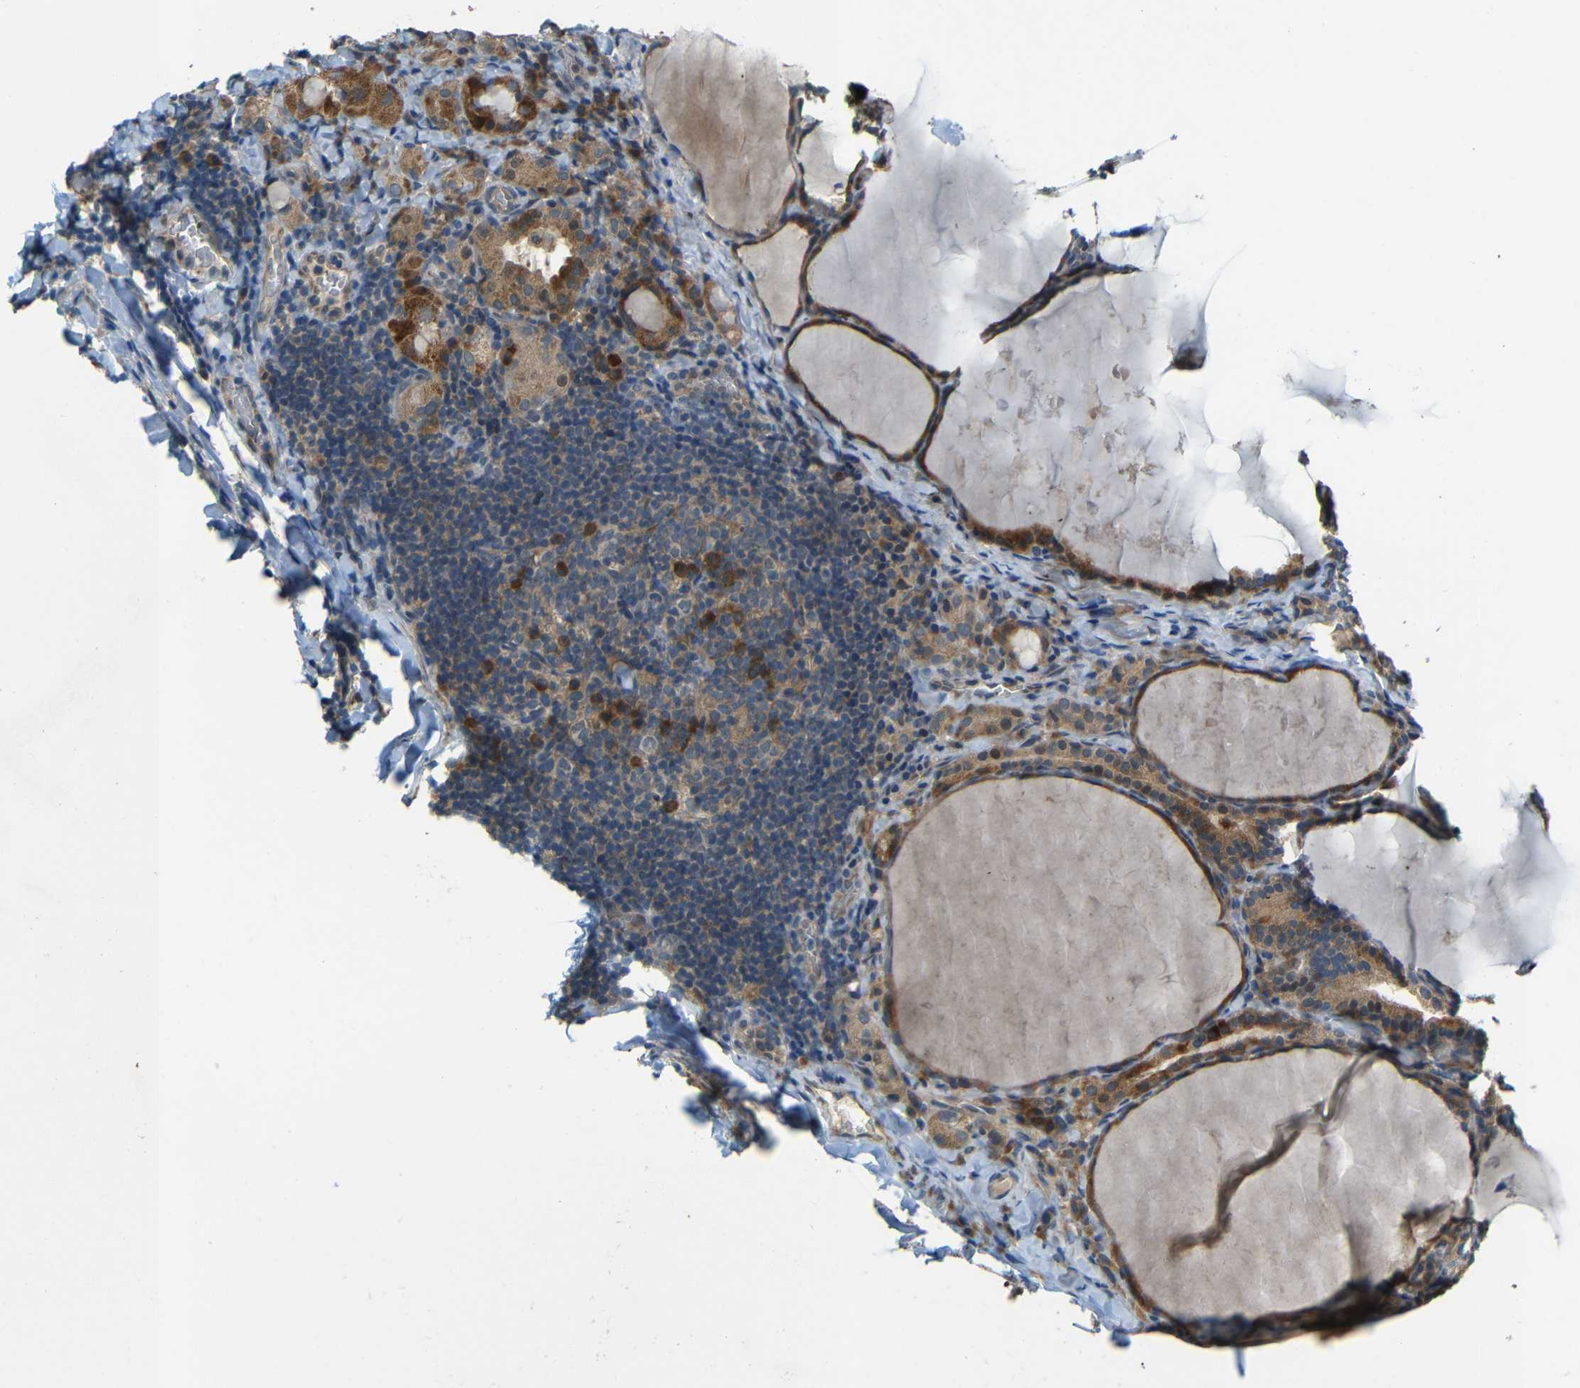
{"staining": {"intensity": "moderate", "quantity": ">75%", "location": "cytoplasmic/membranous"}, "tissue": "thyroid cancer", "cell_type": "Tumor cells", "image_type": "cancer", "snomed": [{"axis": "morphology", "description": "Papillary adenocarcinoma, NOS"}, {"axis": "topography", "description": "Thyroid gland"}], "caption": "Immunohistochemistry (IHC) image of neoplastic tissue: human thyroid papillary adenocarcinoma stained using immunohistochemistry (IHC) displays medium levels of moderate protein expression localized specifically in the cytoplasmic/membranous of tumor cells, appearing as a cytoplasmic/membranous brown color.", "gene": "FNDC3A", "patient": {"sex": "female", "age": 42}}